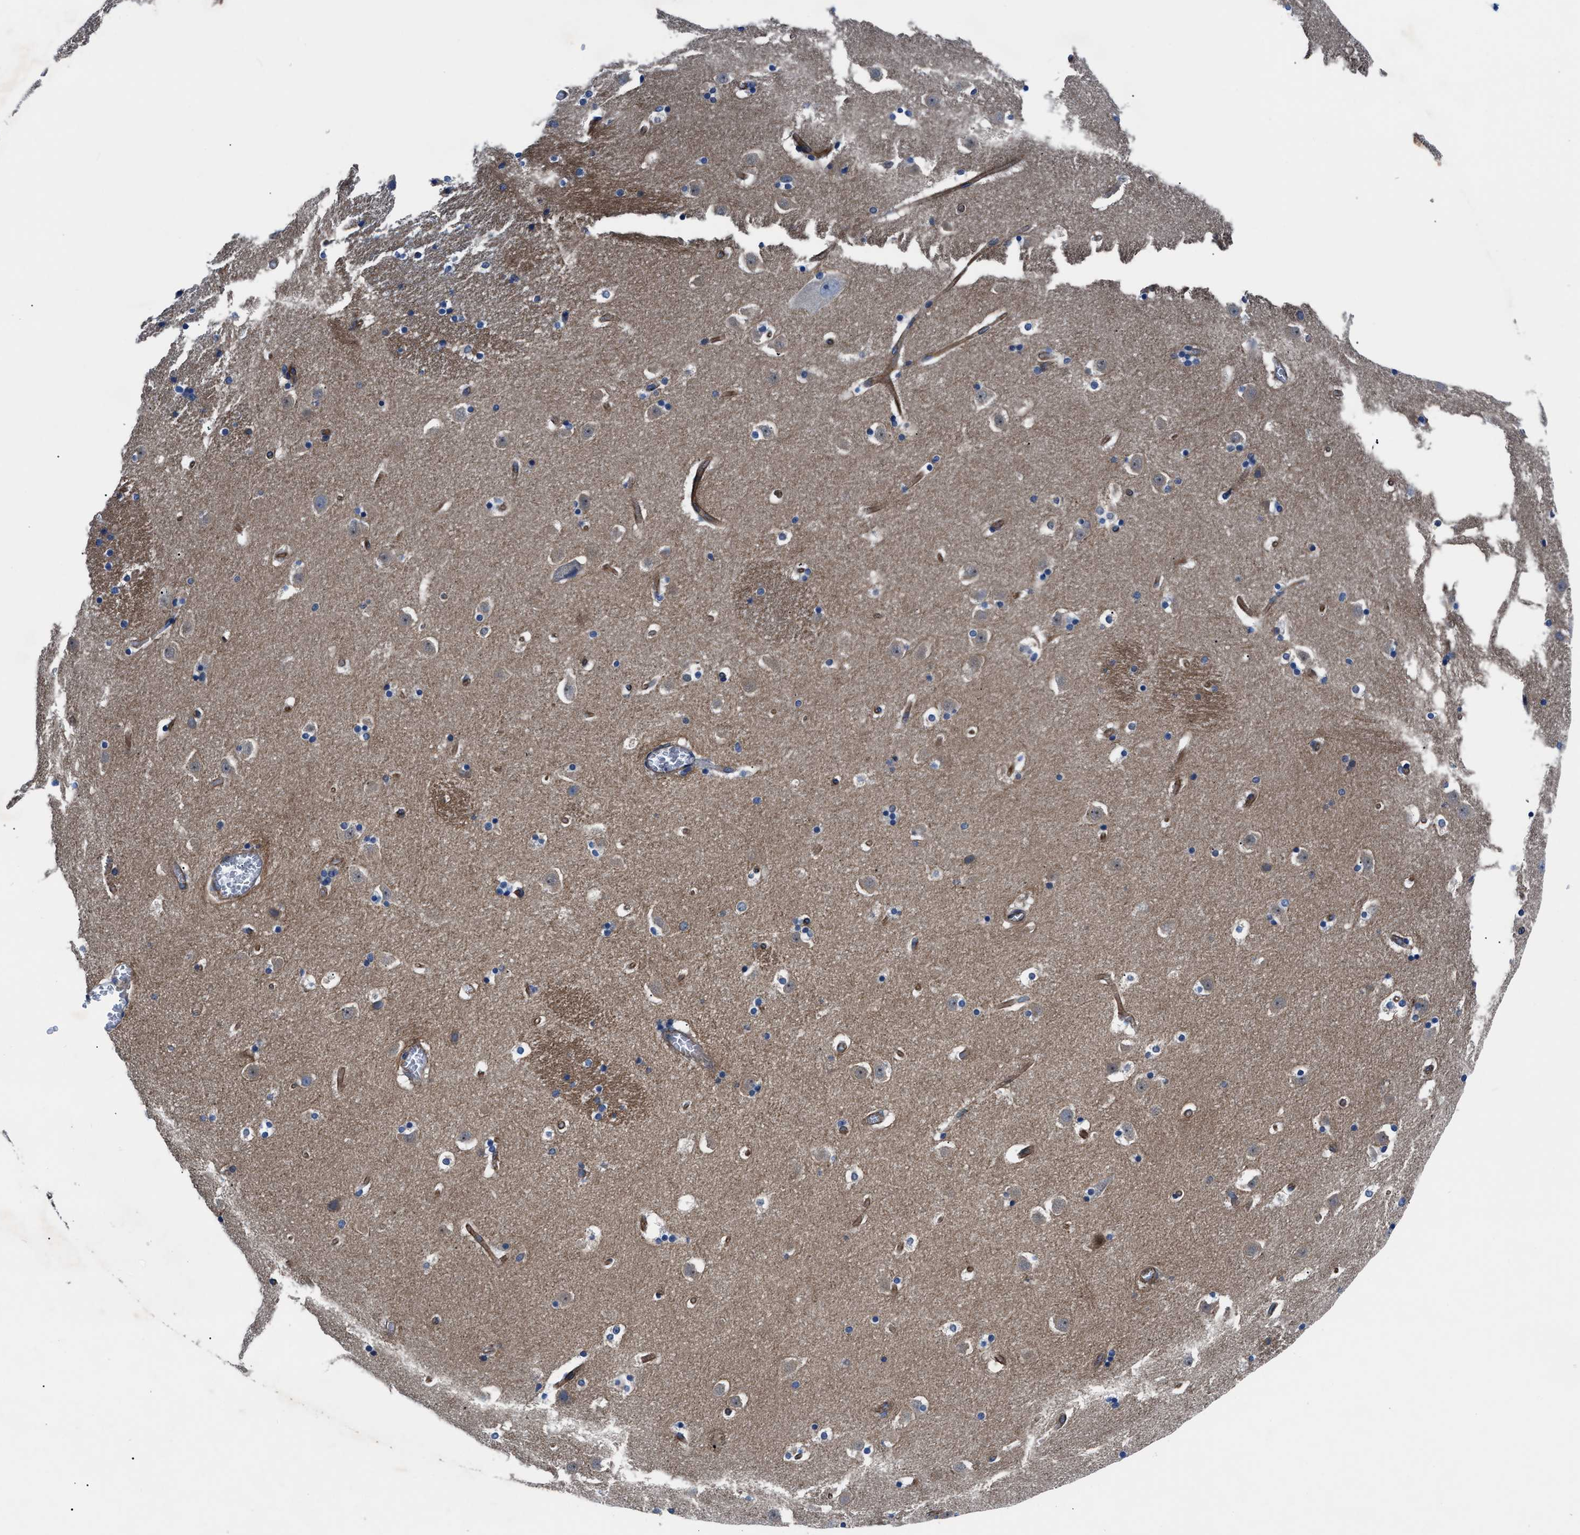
{"staining": {"intensity": "weak", "quantity": "<25%", "location": "cytoplasmic/membranous"}, "tissue": "caudate", "cell_type": "Glial cells", "image_type": "normal", "snomed": [{"axis": "morphology", "description": "Normal tissue, NOS"}, {"axis": "topography", "description": "Lateral ventricle wall"}], "caption": "DAB (3,3'-diaminobenzidine) immunohistochemical staining of benign human caudate demonstrates no significant positivity in glial cells. The staining is performed using DAB (3,3'-diaminobenzidine) brown chromogen with nuclei counter-stained in using hematoxylin.", "gene": "TRIP4", "patient": {"sex": "male", "age": 45}}